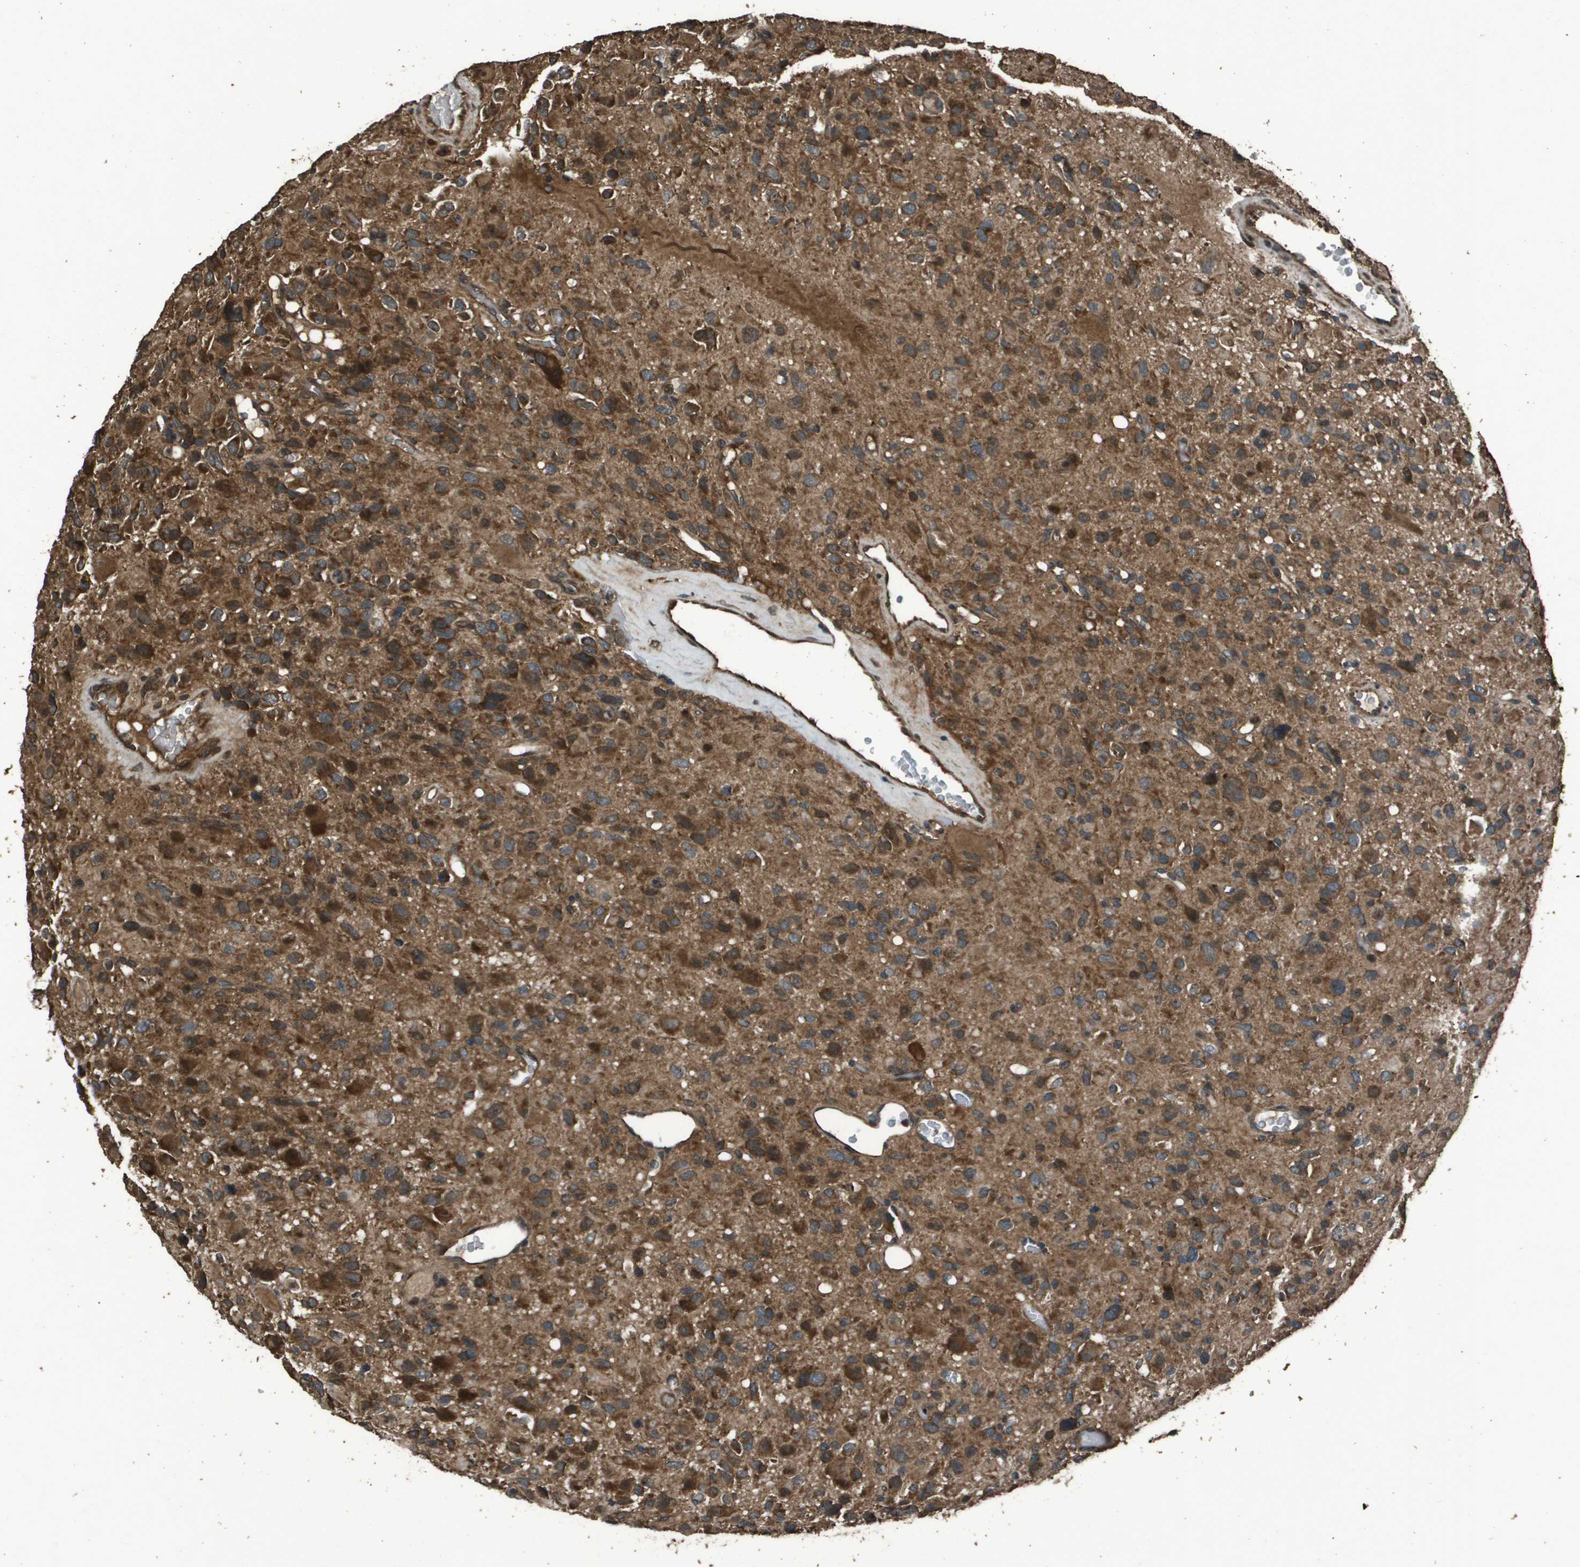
{"staining": {"intensity": "moderate", "quantity": ">75%", "location": "cytoplasmic/membranous"}, "tissue": "glioma", "cell_type": "Tumor cells", "image_type": "cancer", "snomed": [{"axis": "morphology", "description": "Glioma, malignant, High grade"}, {"axis": "topography", "description": "Brain"}], "caption": "Protein expression analysis of high-grade glioma (malignant) shows moderate cytoplasmic/membranous expression in approximately >75% of tumor cells.", "gene": "FIG4", "patient": {"sex": "male", "age": 48}}